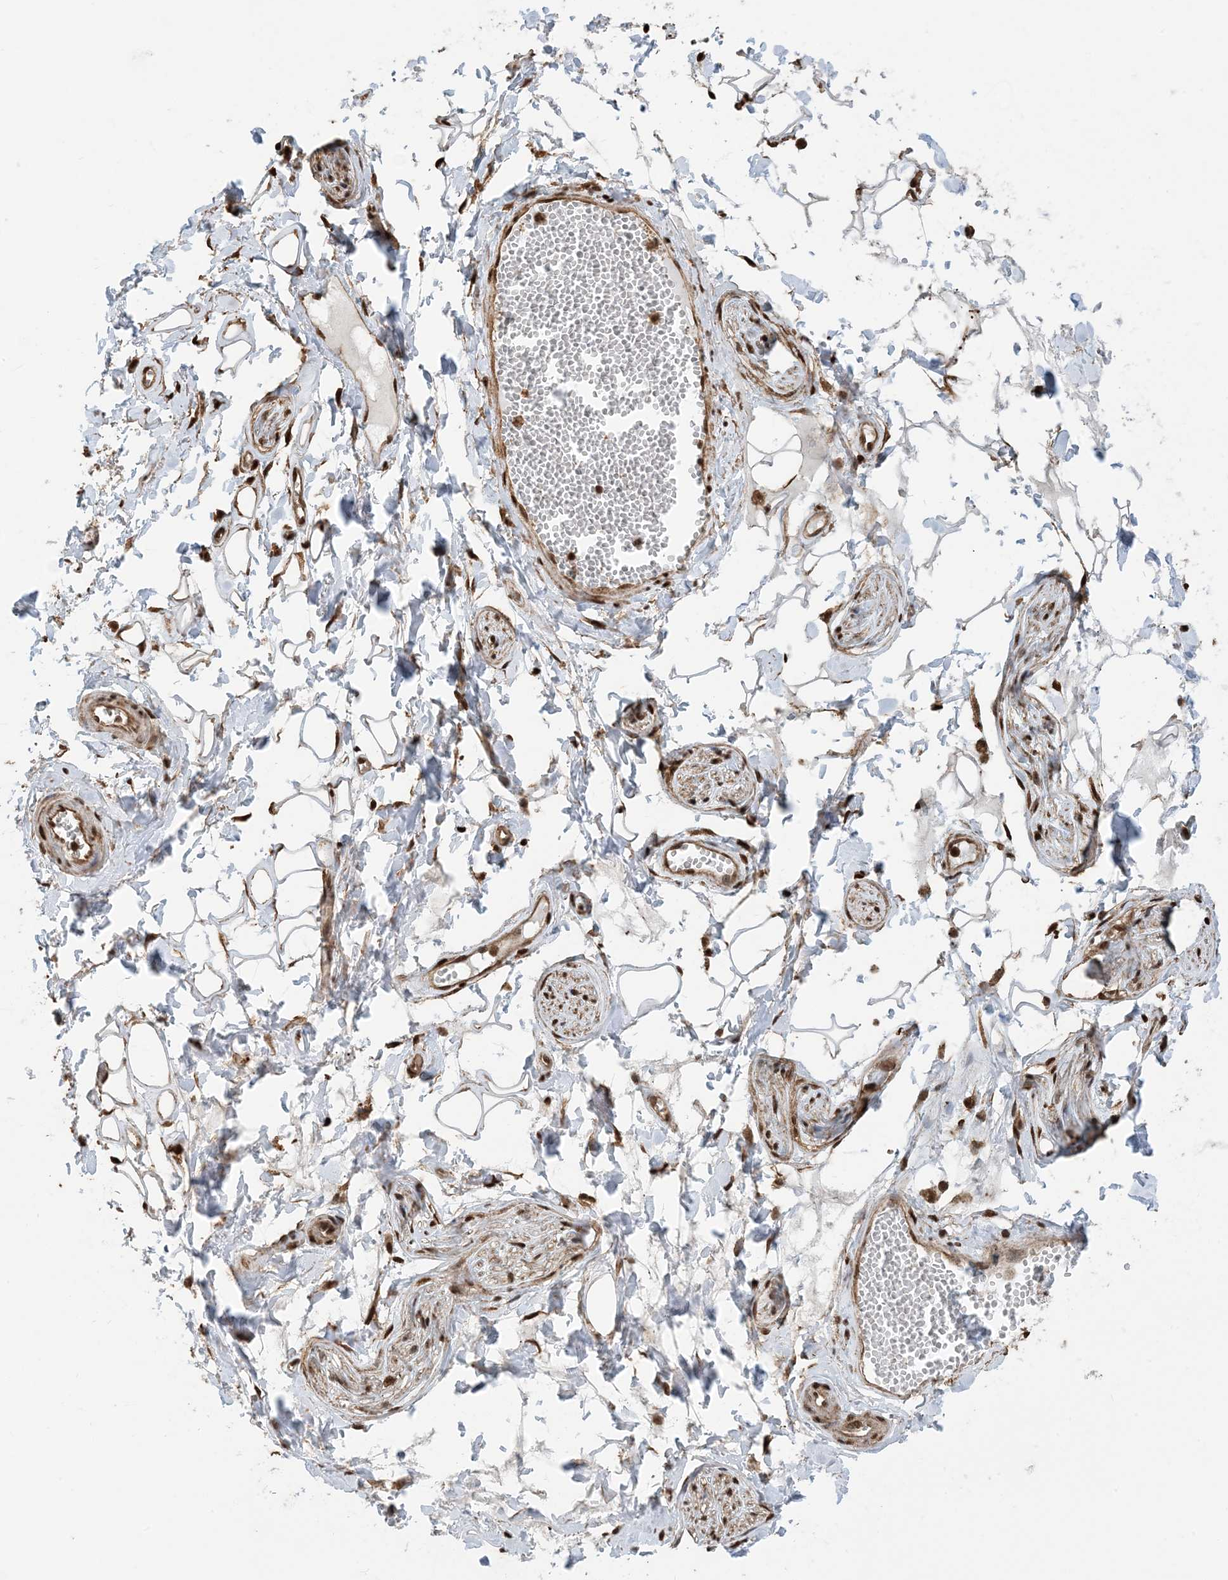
{"staining": {"intensity": "strong", "quantity": "<25%", "location": "nuclear"}, "tissue": "adipose tissue", "cell_type": "Adipocytes", "image_type": "normal", "snomed": [{"axis": "morphology", "description": "Normal tissue, NOS"}, {"axis": "morphology", "description": "Inflammation, NOS"}, {"axis": "topography", "description": "Salivary gland"}, {"axis": "topography", "description": "Peripheral nerve tissue"}], "caption": "Immunohistochemistry (IHC) photomicrograph of normal adipose tissue: adipose tissue stained using IHC displays medium levels of strong protein expression localized specifically in the nuclear of adipocytes, appearing as a nuclear brown color.", "gene": "HSPA1A", "patient": {"sex": "female", "age": 75}}